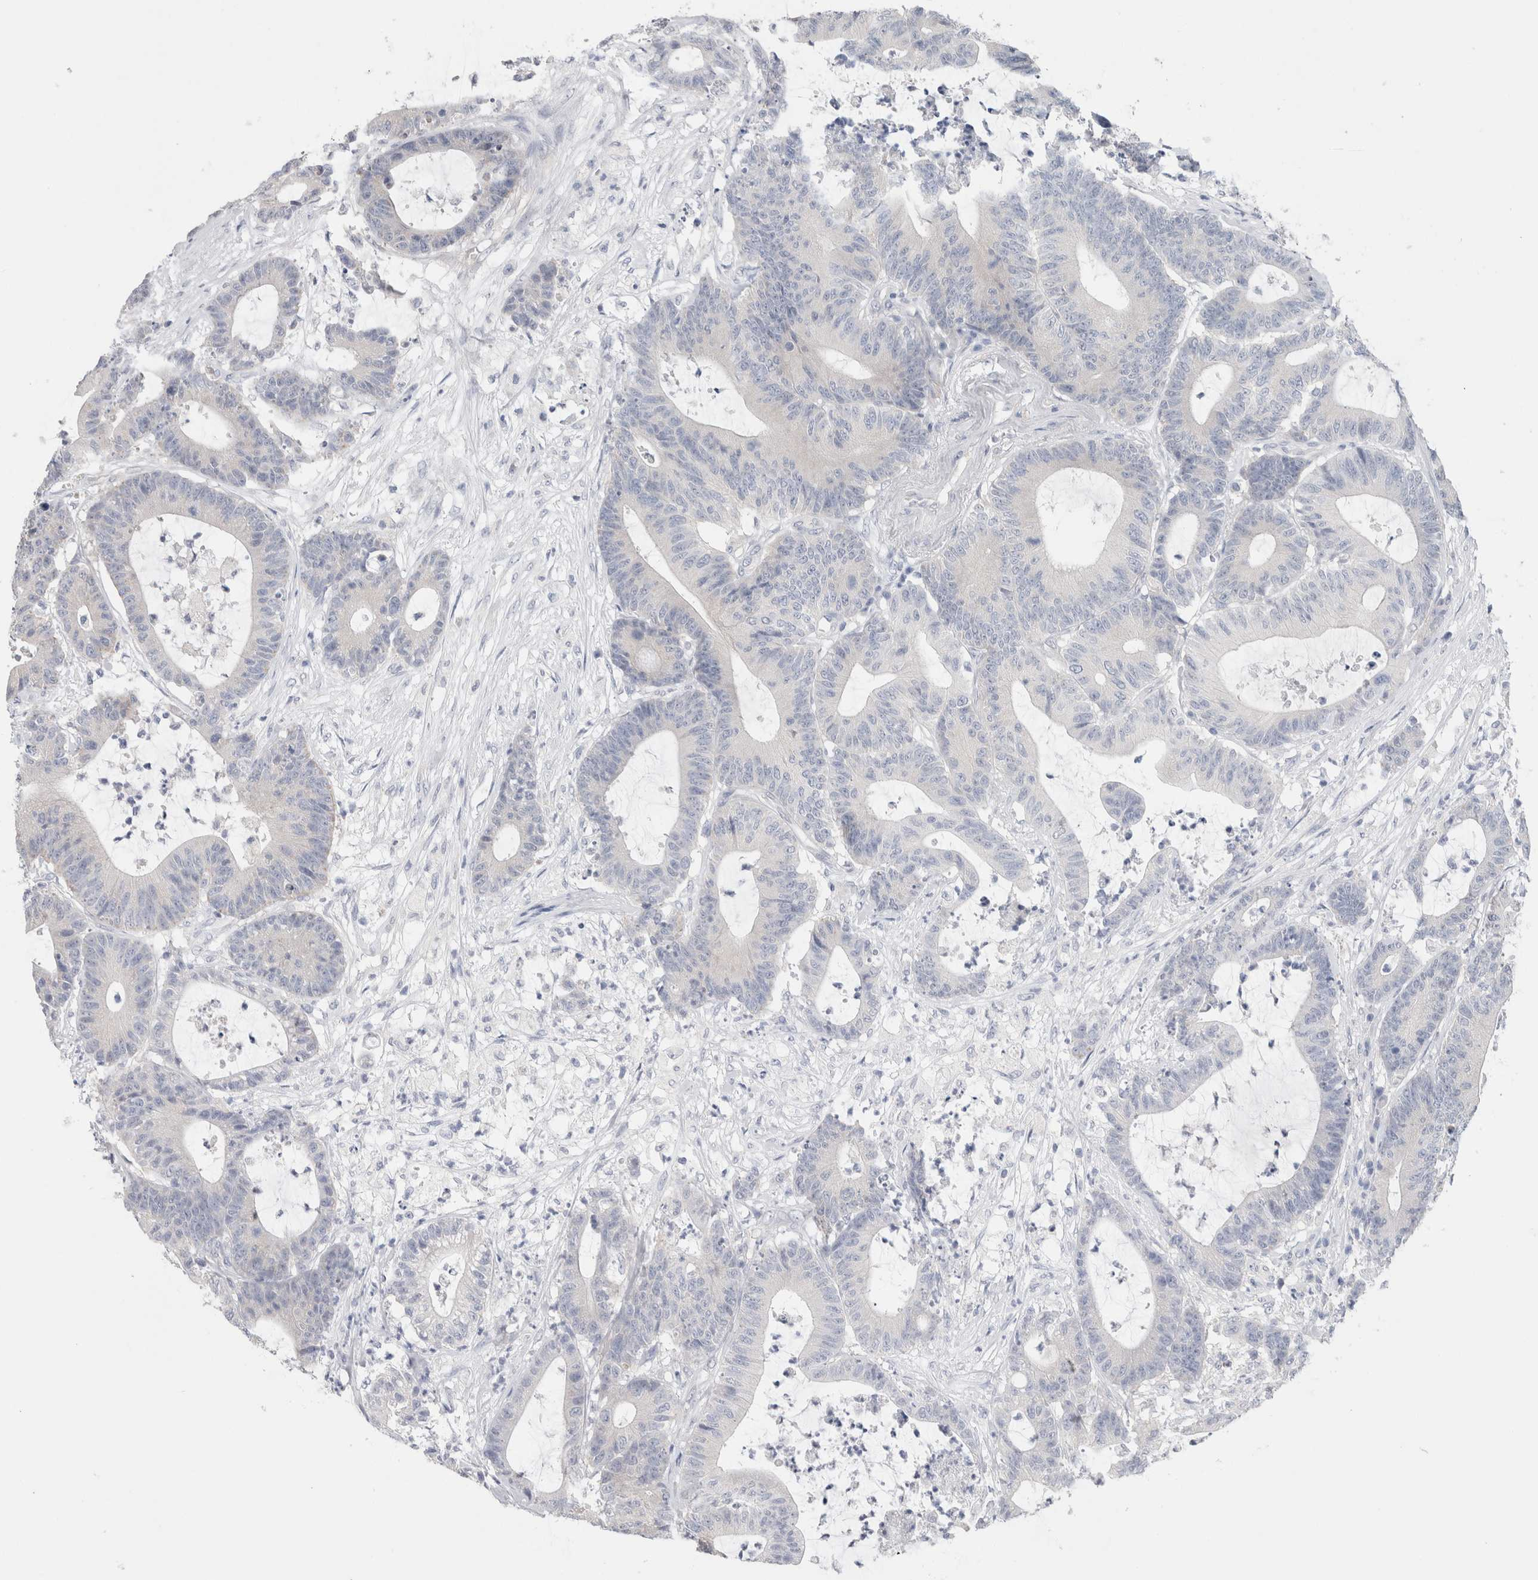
{"staining": {"intensity": "negative", "quantity": "none", "location": "none"}, "tissue": "colorectal cancer", "cell_type": "Tumor cells", "image_type": "cancer", "snomed": [{"axis": "morphology", "description": "Adenocarcinoma, NOS"}, {"axis": "topography", "description": "Colon"}], "caption": "DAB (3,3'-diaminobenzidine) immunohistochemical staining of colorectal adenocarcinoma exhibits no significant positivity in tumor cells. Nuclei are stained in blue.", "gene": "NDOR1", "patient": {"sex": "female", "age": 84}}